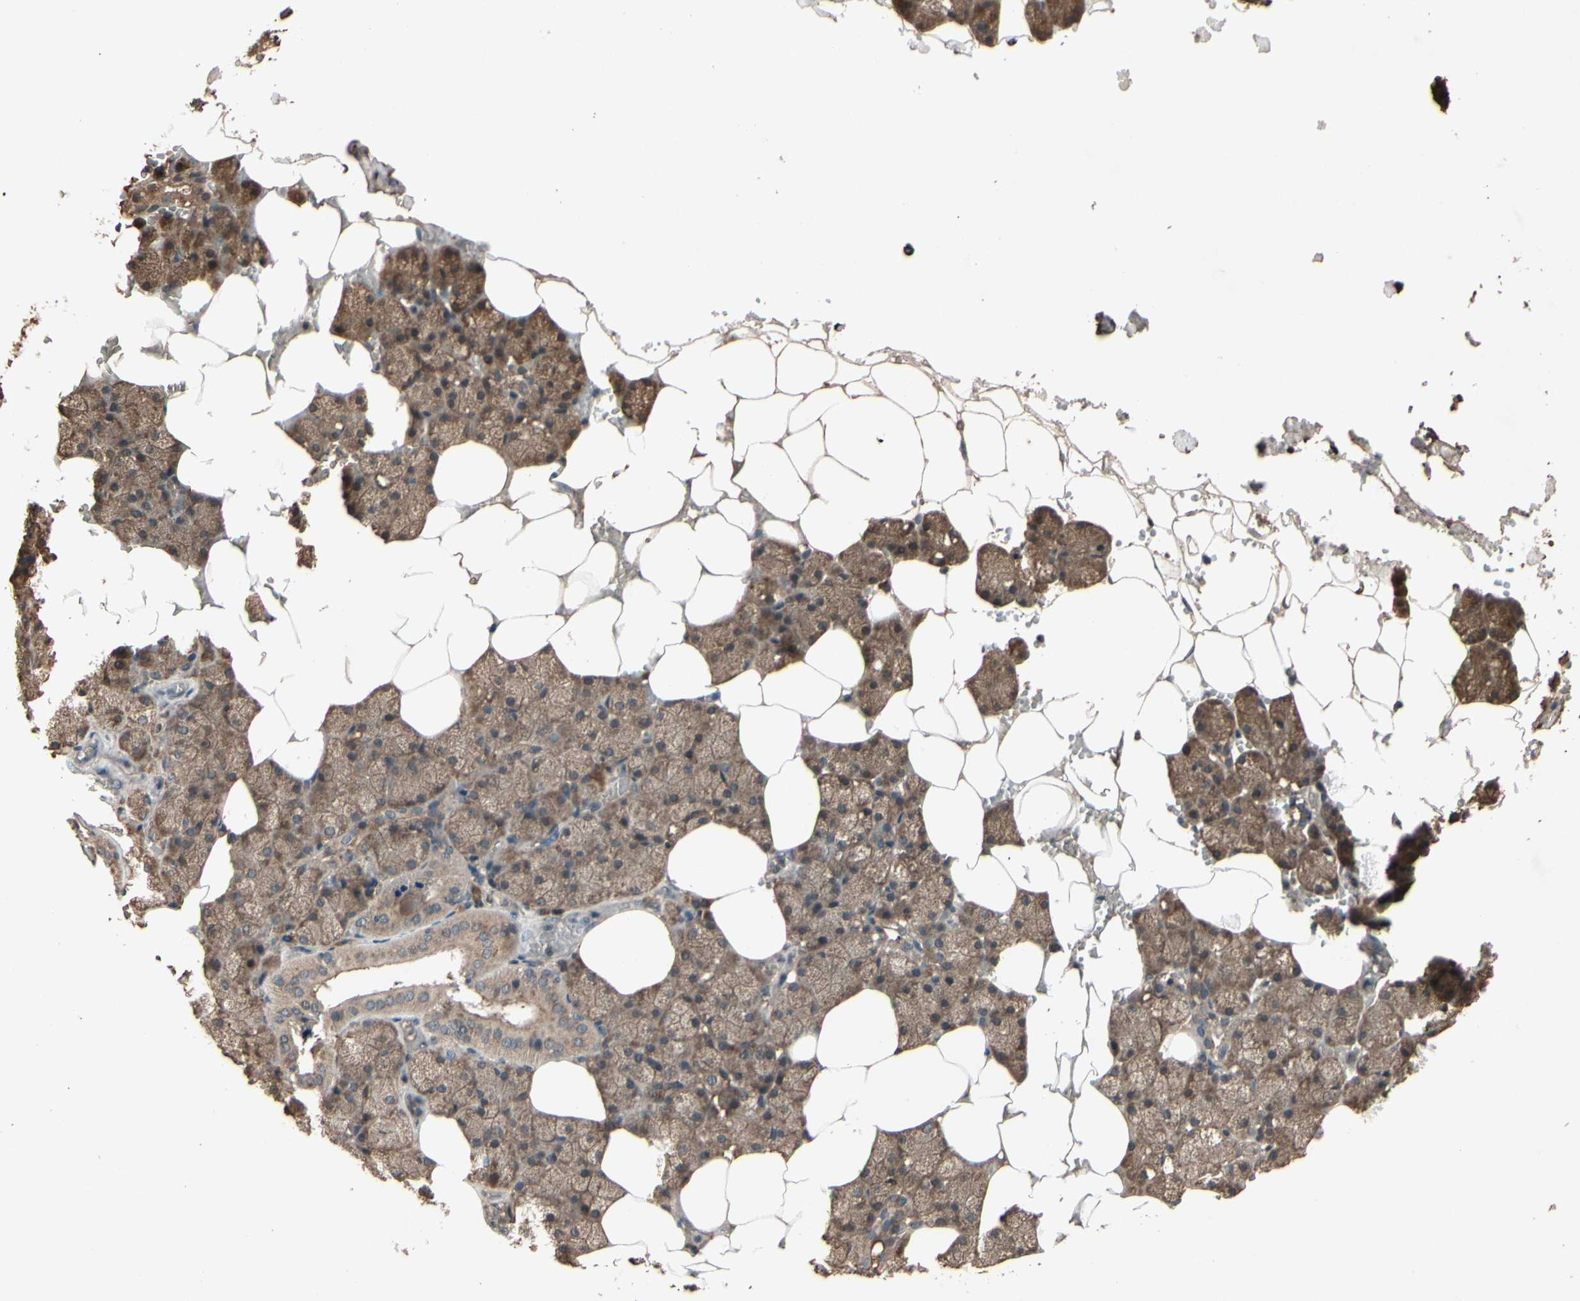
{"staining": {"intensity": "moderate", "quantity": ">75%", "location": "cytoplasmic/membranous"}, "tissue": "salivary gland", "cell_type": "Glandular cells", "image_type": "normal", "snomed": [{"axis": "morphology", "description": "Normal tissue, NOS"}, {"axis": "topography", "description": "Salivary gland"}], "caption": "A brown stain highlights moderate cytoplasmic/membranous staining of a protein in glandular cells of unremarkable human salivary gland.", "gene": "NSF", "patient": {"sex": "male", "age": 62}}